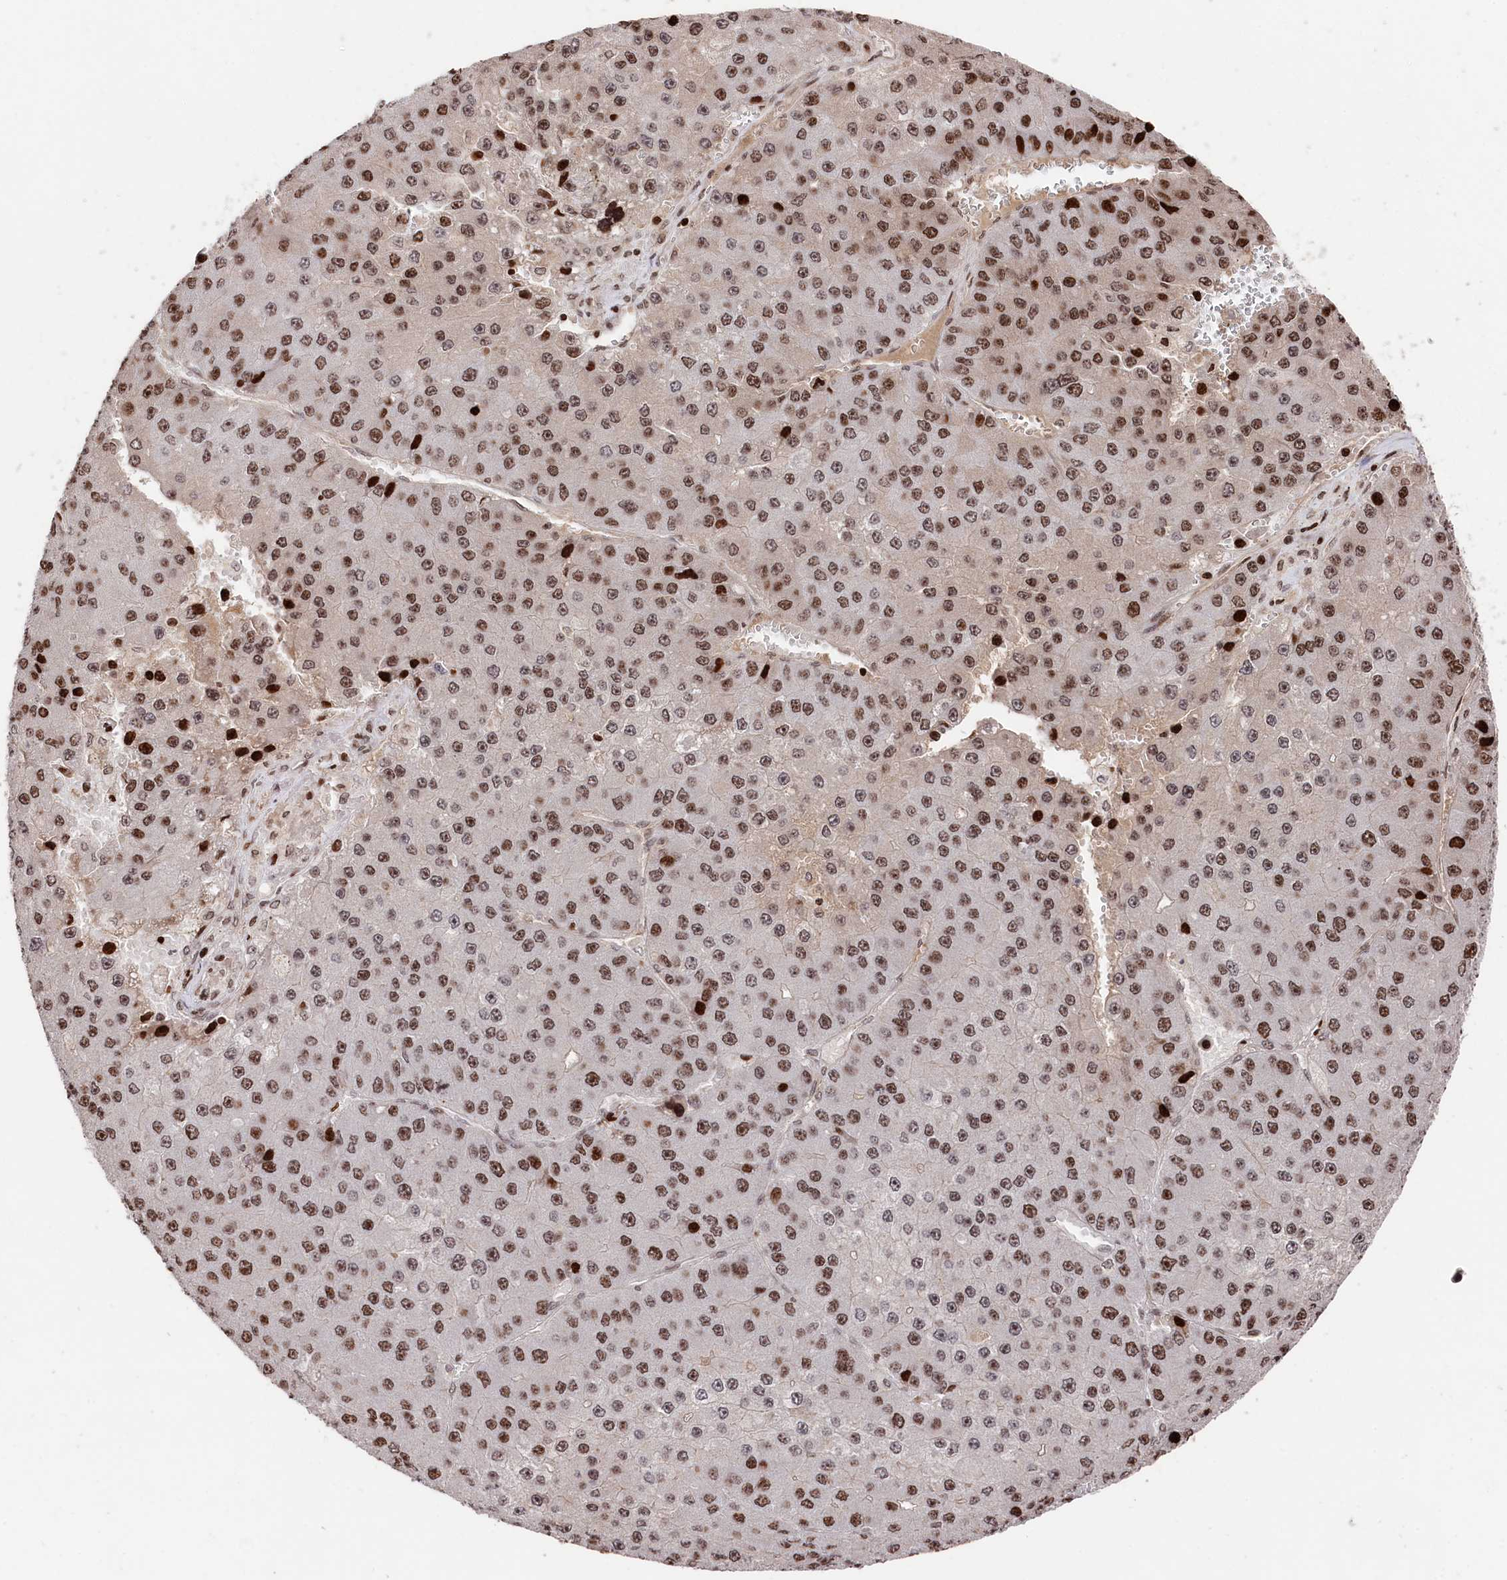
{"staining": {"intensity": "moderate", "quantity": ">75%", "location": "nuclear"}, "tissue": "liver cancer", "cell_type": "Tumor cells", "image_type": "cancer", "snomed": [{"axis": "morphology", "description": "Carcinoma, Hepatocellular, NOS"}, {"axis": "topography", "description": "Liver"}], "caption": "Brown immunohistochemical staining in liver cancer exhibits moderate nuclear staining in approximately >75% of tumor cells.", "gene": "MCF2L2", "patient": {"sex": "female", "age": 73}}